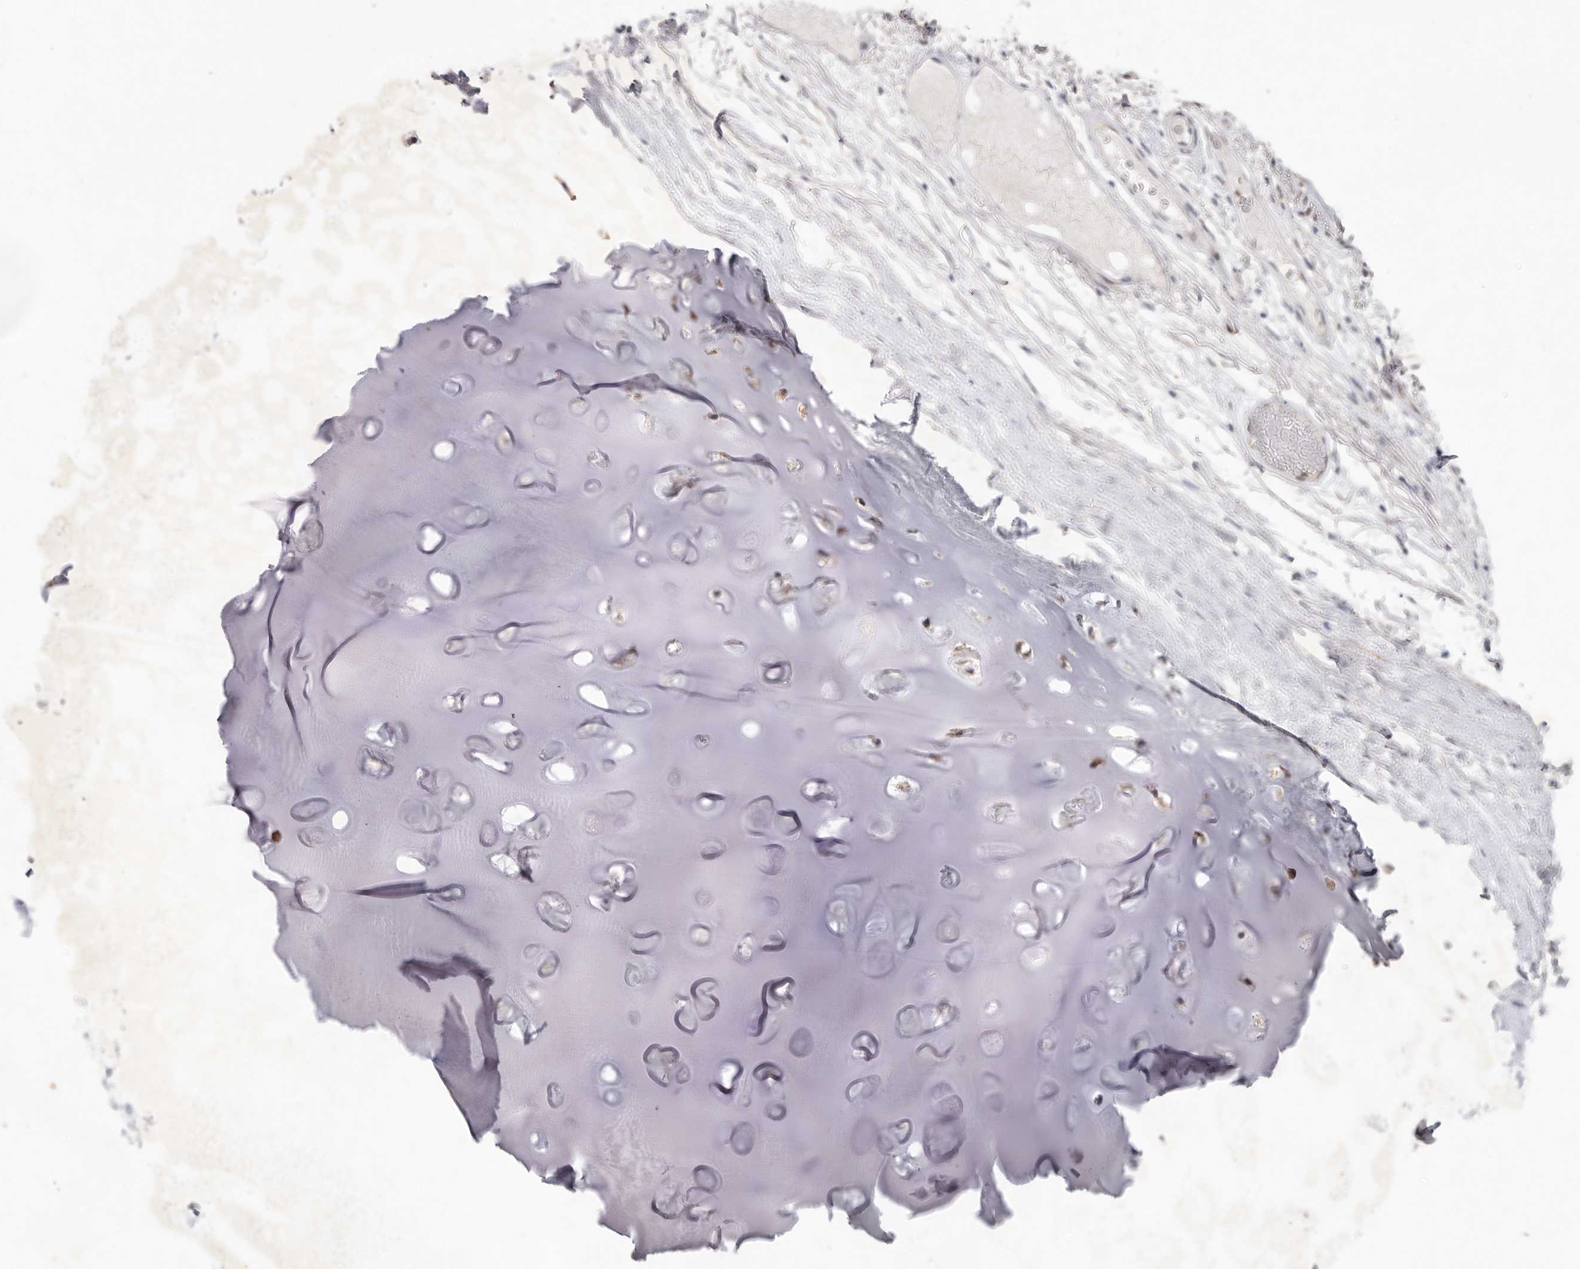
{"staining": {"intensity": "negative", "quantity": ">75%", "location": "none"}, "tissue": "adipose tissue", "cell_type": "Adipocytes", "image_type": "normal", "snomed": [{"axis": "morphology", "description": "Normal tissue, NOS"}, {"axis": "topography", "description": "Bronchus"}], "caption": "Human adipose tissue stained for a protein using immunohistochemistry reveals no staining in adipocytes.", "gene": "TADA1", "patient": {"sex": "male", "age": 66}}